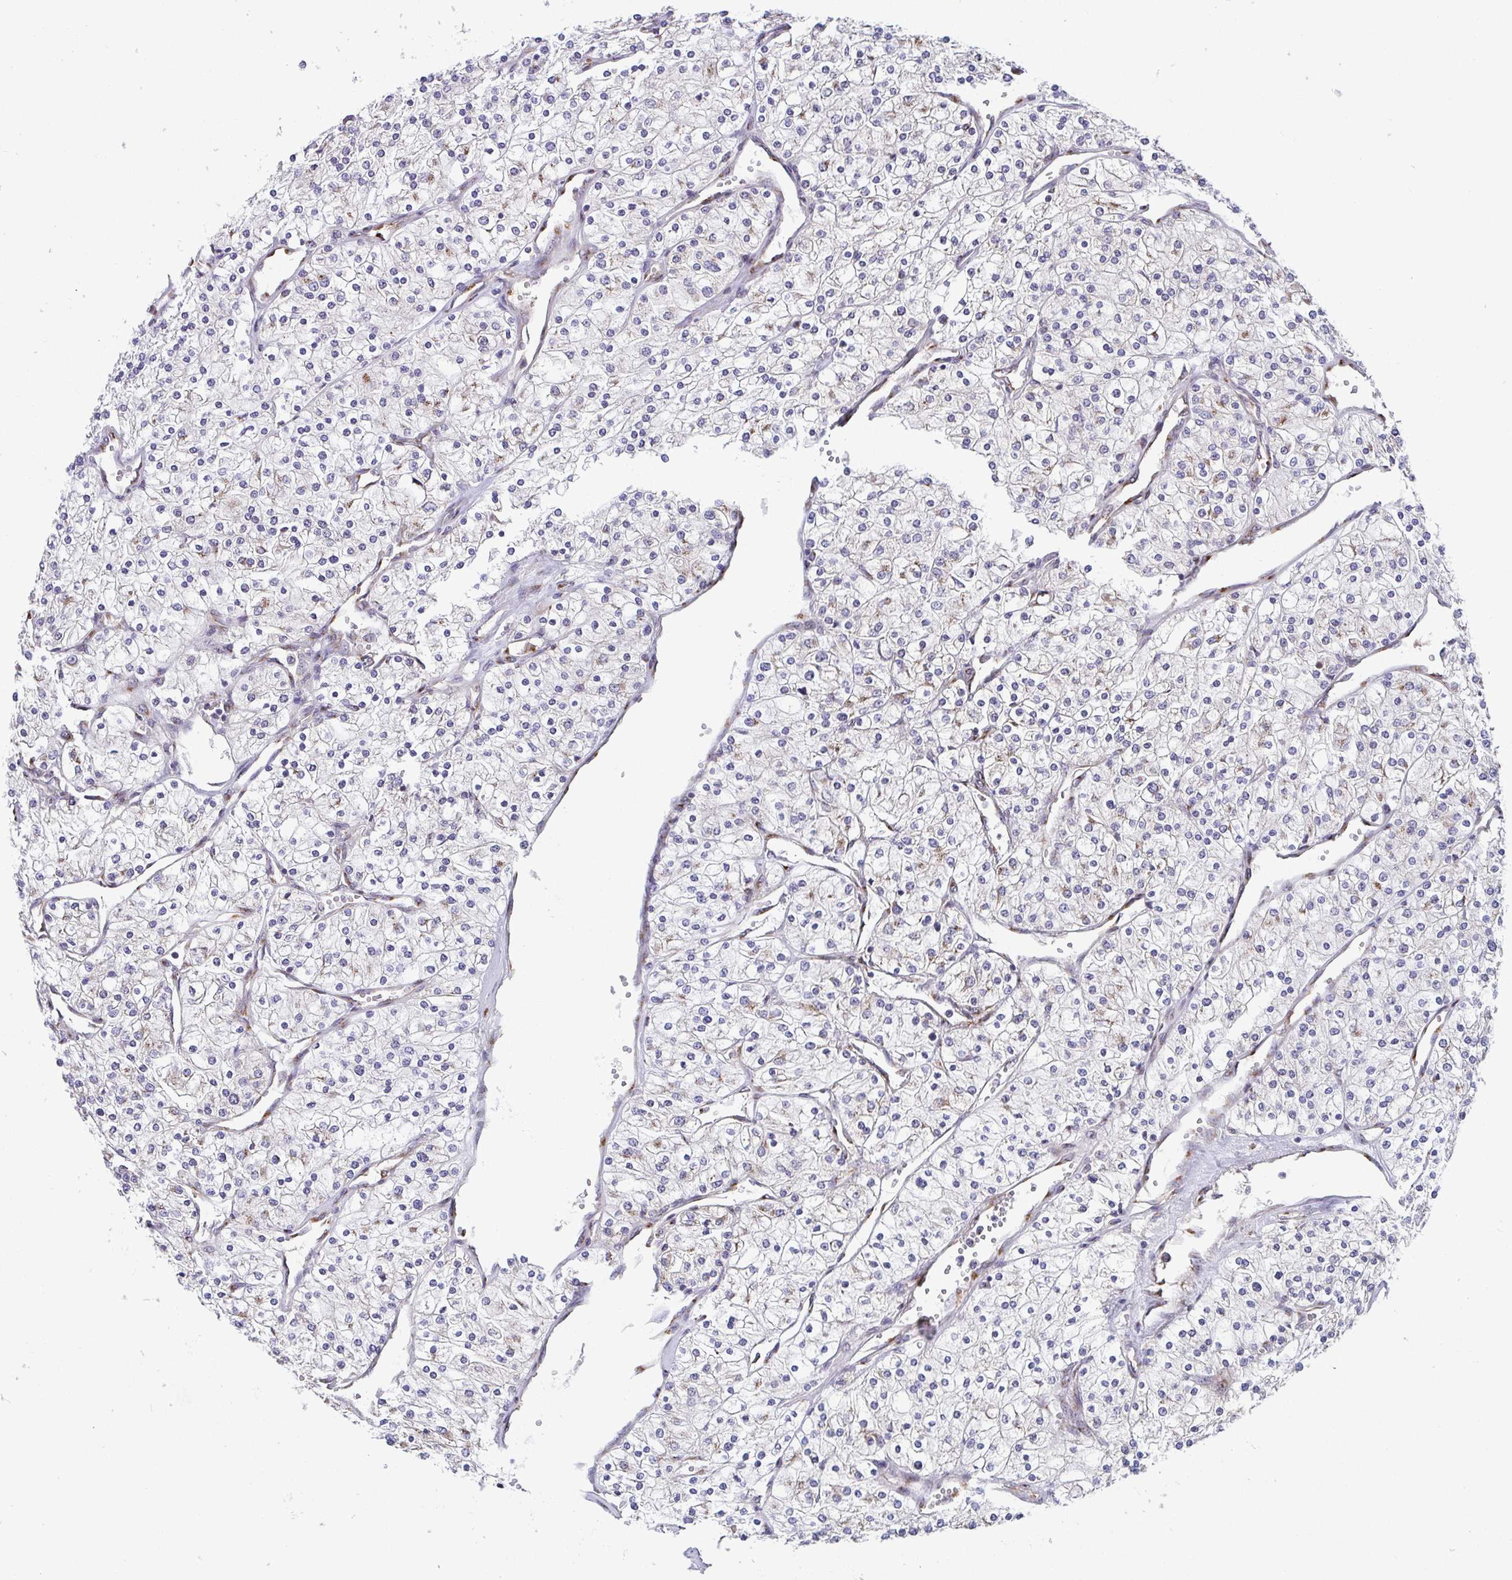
{"staining": {"intensity": "negative", "quantity": "none", "location": "none"}, "tissue": "renal cancer", "cell_type": "Tumor cells", "image_type": "cancer", "snomed": [{"axis": "morphology", "description": "Adenocarcinoma, NOS"}, {"axis": "topography", "description": "Kidney"}], "caption": "A micrograph of renal adenocarcinoma stained for a protein displays no brown staining in tumor cells.", "gene": "ATP5MJ", "patient": {"sex": "male", "age": 80}}